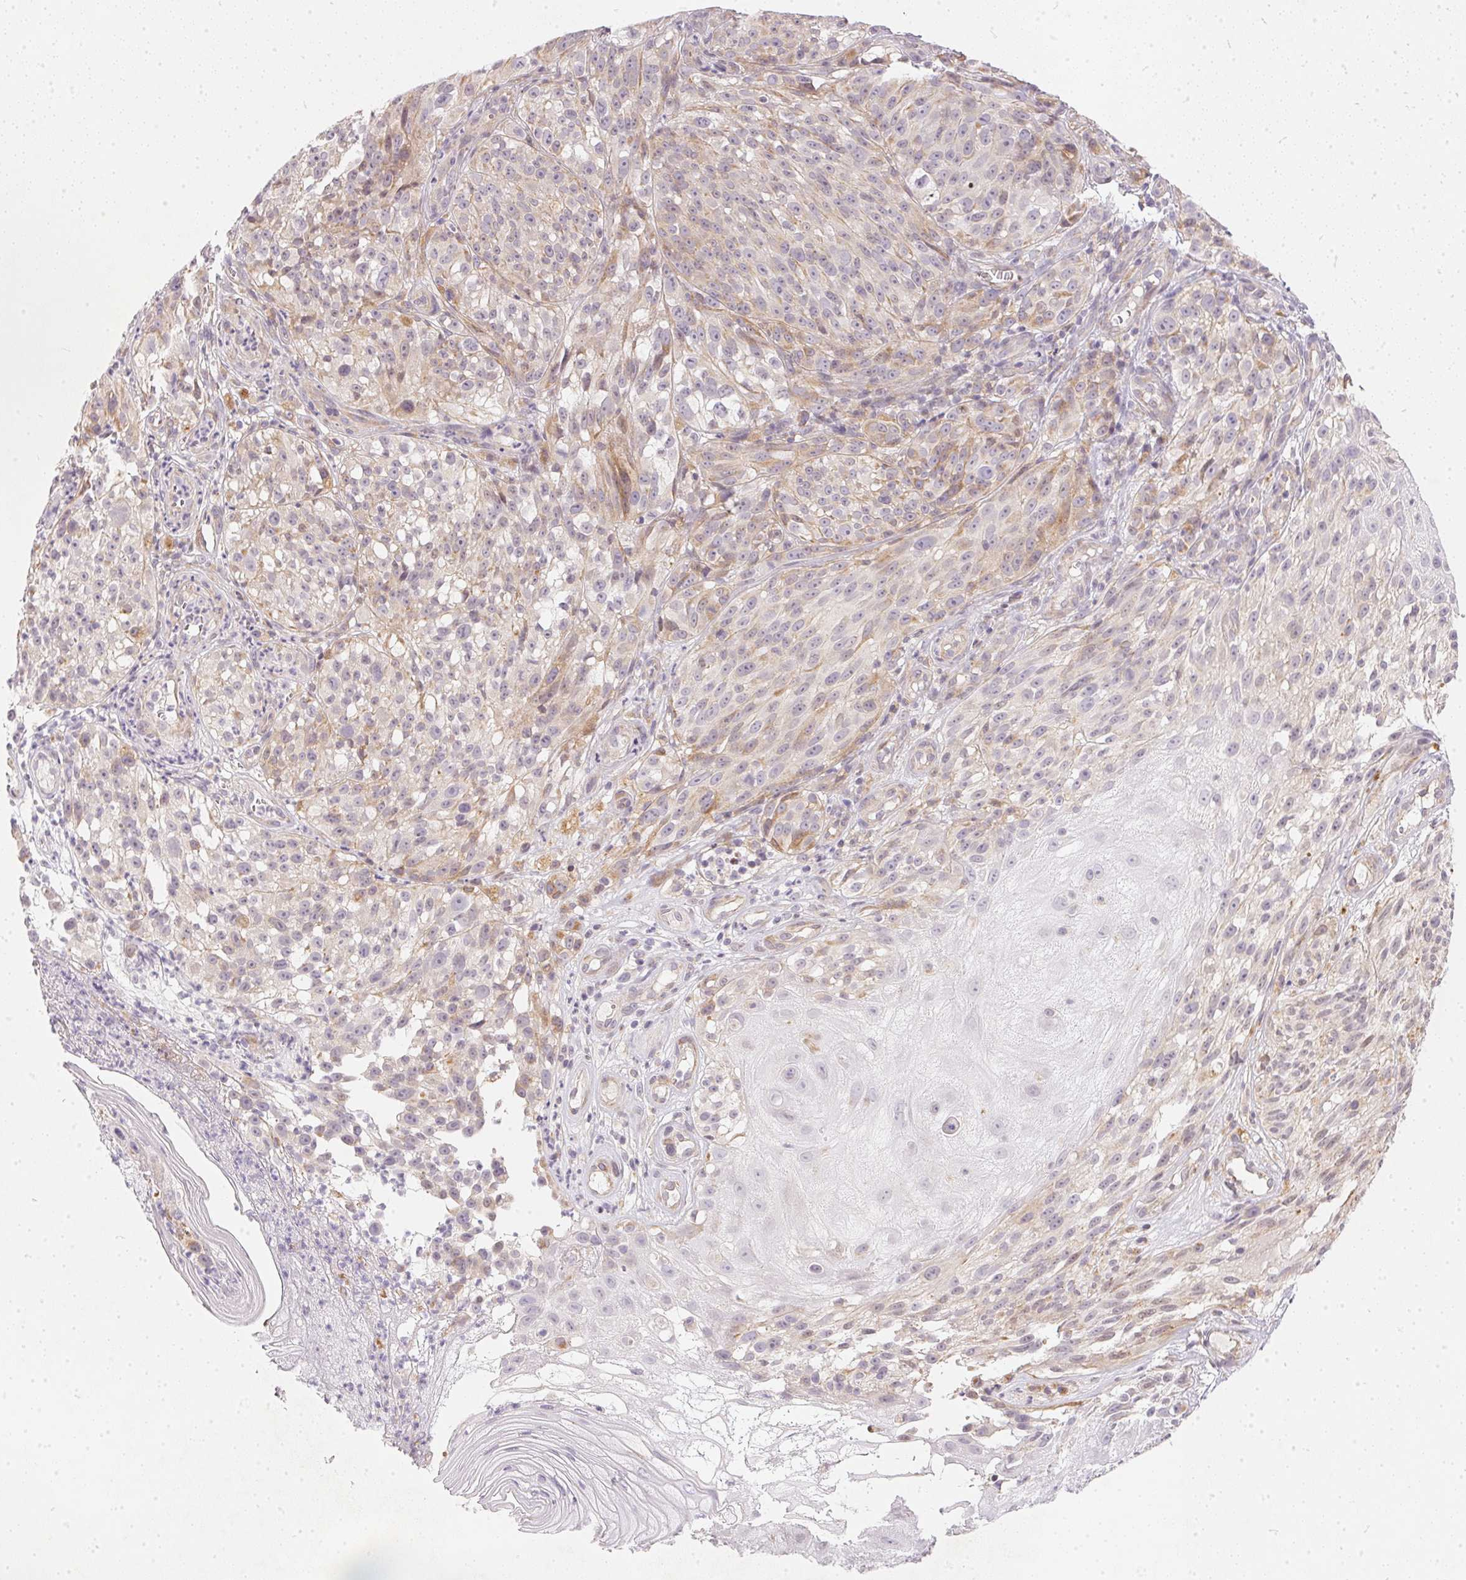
{"staining": {"intensity": "weak", "quantity": "<25%", "location": "cytoplasmic/membranous"}, "tissue": "melanoma", "cell_type": "Tumor cells", "image_type": "cancer", "snomed": [{"axis": "morphology", "description": "Malignant melanoma, NOS"}, {"axis": "topography", "description": "Skin"}], "caption": "IHC photomicrograph of human malignant melanoma stained for a protein (brown), which reveals no positivity in tumor cells.", "gene": "VWA5B2", "patient": {"sex": "female", "age": 85}}